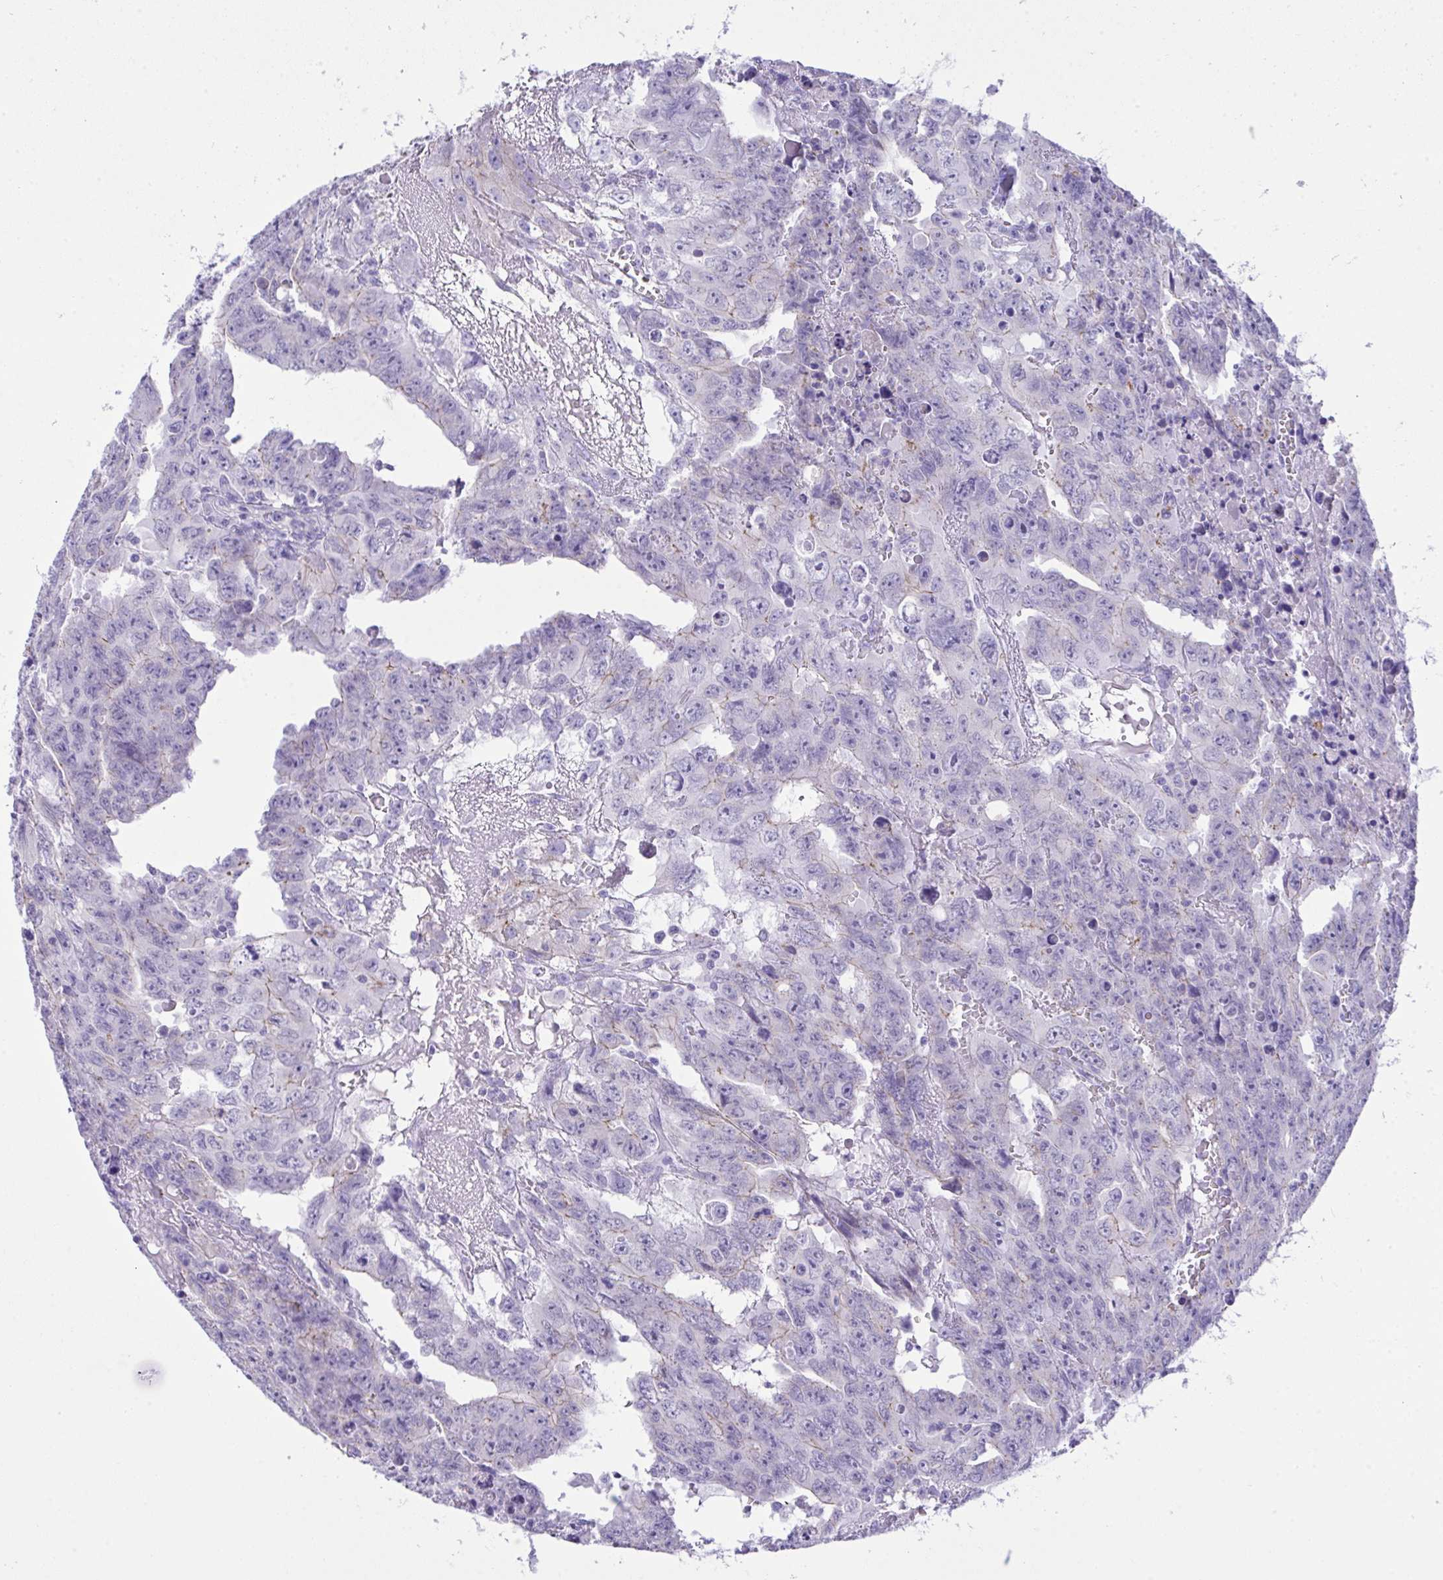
{"staining": {"intensity": "negative", "quantity": "none", "location": "none"}, "tissue": "testis cancer", "cell_type": "Tumor cells", "image_type": "cancer", "snomed": [{"axis": "morphology", "description": "Carcinoma, Embryonal, NOS"}, {"axis": "topography", "description": "Testis"}], "caption": "Immunohistochemistry histopathology image of neoplastic tissue: testis embryonal carcinoma stained with DAB (3,3'-diaminobenzidine) reveals no significant protein expression in tumor cells.", "gene": "GLB1L2", "patient": {"sex": "male", "age": 24}}